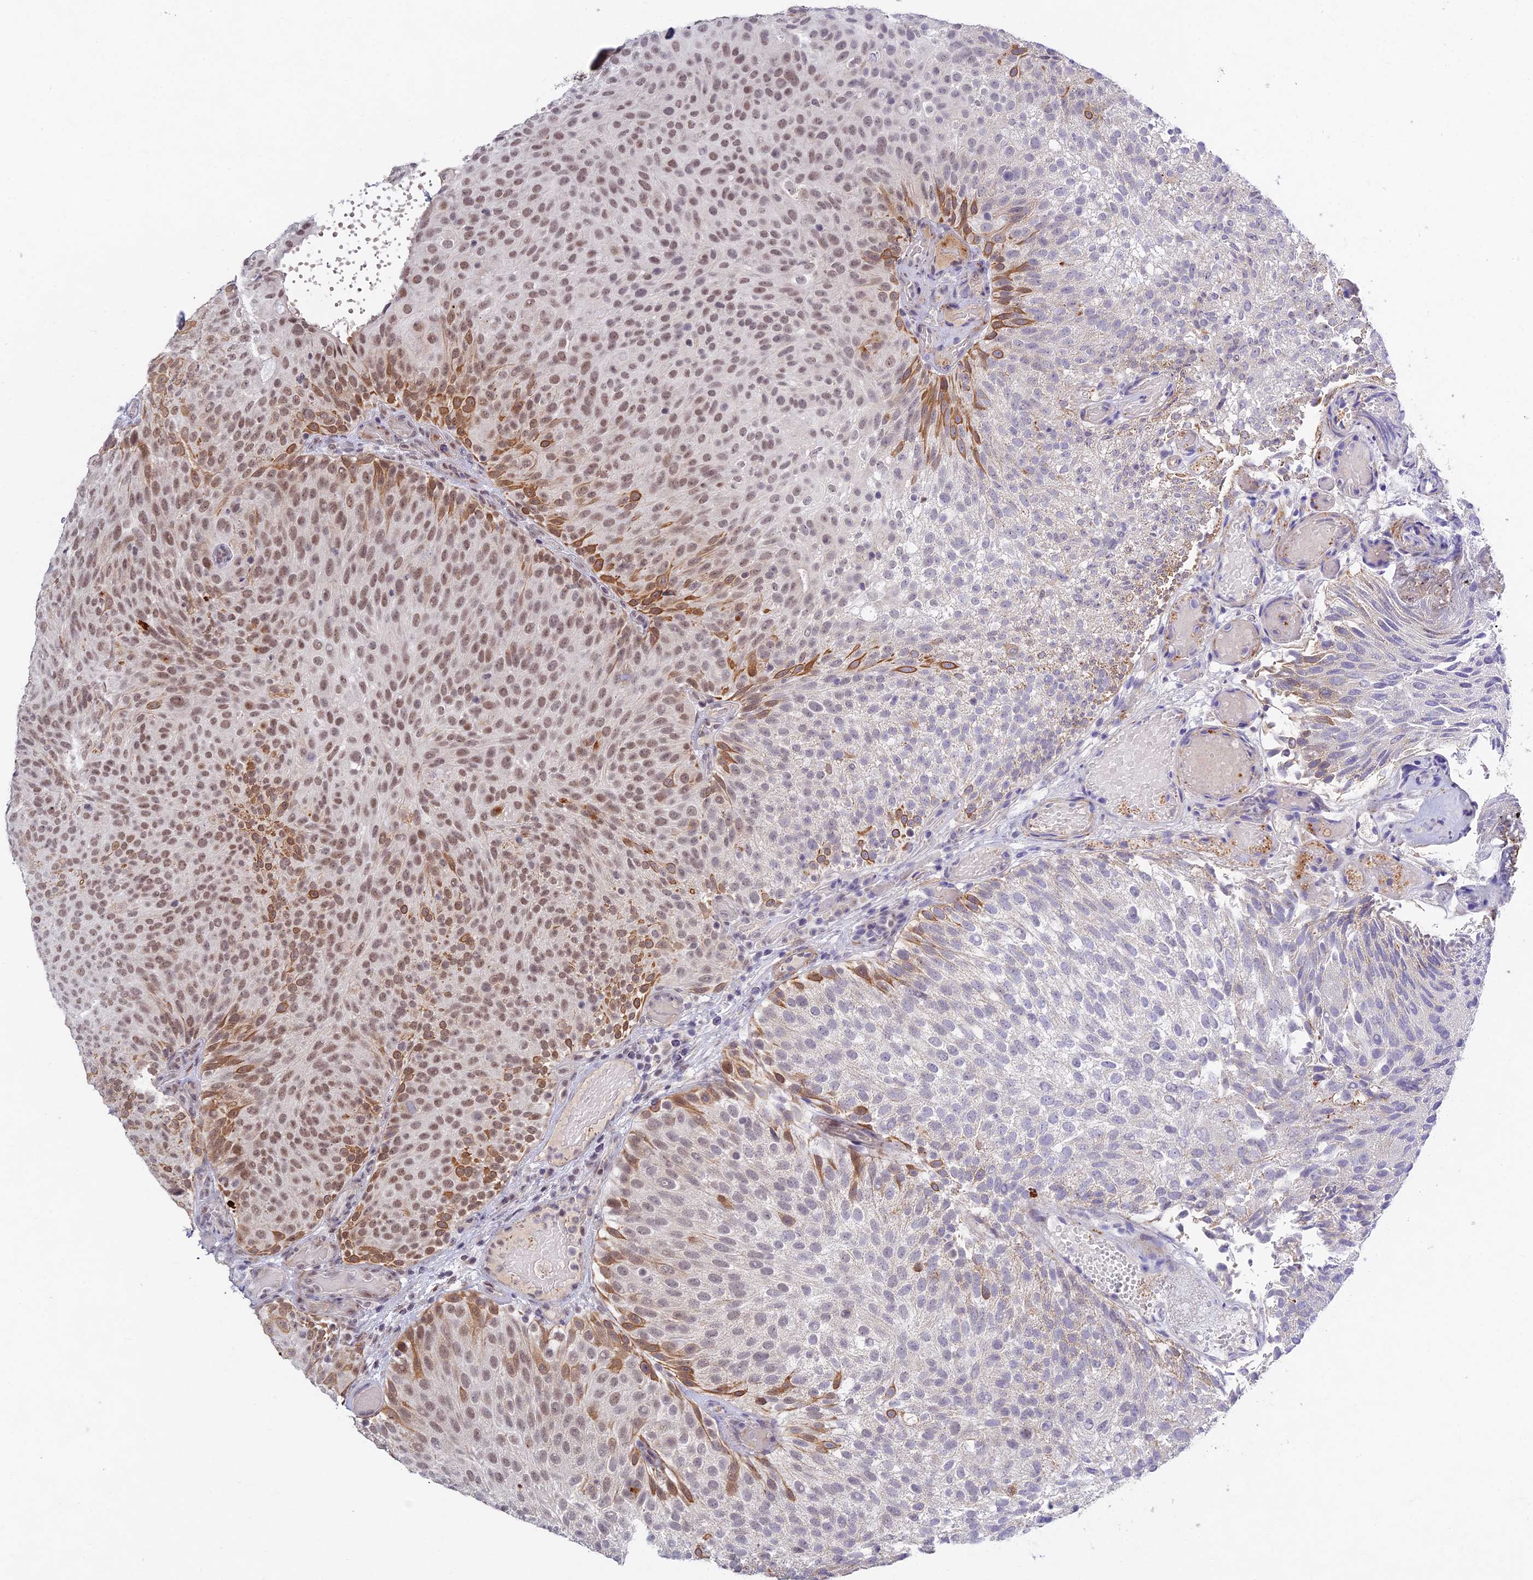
{"staining": {"intensity": "moderate", "quantity": "25%-75%", "location": "cytoplasmic/membranous,nuclear"}, "tissue": "urothelial cancer", "cell_type": "Tumor cells", "image_type": "cancer", "snomed": [{"axis": "morphology", "description": "Urothelial carcinoma, Low grade"}, {"axis": "topography", "description": "Urinary bladder"}], "caption": "Immunohistochemistry (IHC) of human urothelial cancer shows medium levels of moderate cytoplasmic/membranous and nuclear expression in about 25%-75% of tumor cells. The staining is performed using DAB (3,3'-diaminobenzidine) brown chromogen to label protein expression. The nuclei are counter-stained blue using hematoxylin.", "gene": "RAVER1", "patient": {"sex": "male", "age": 78}}